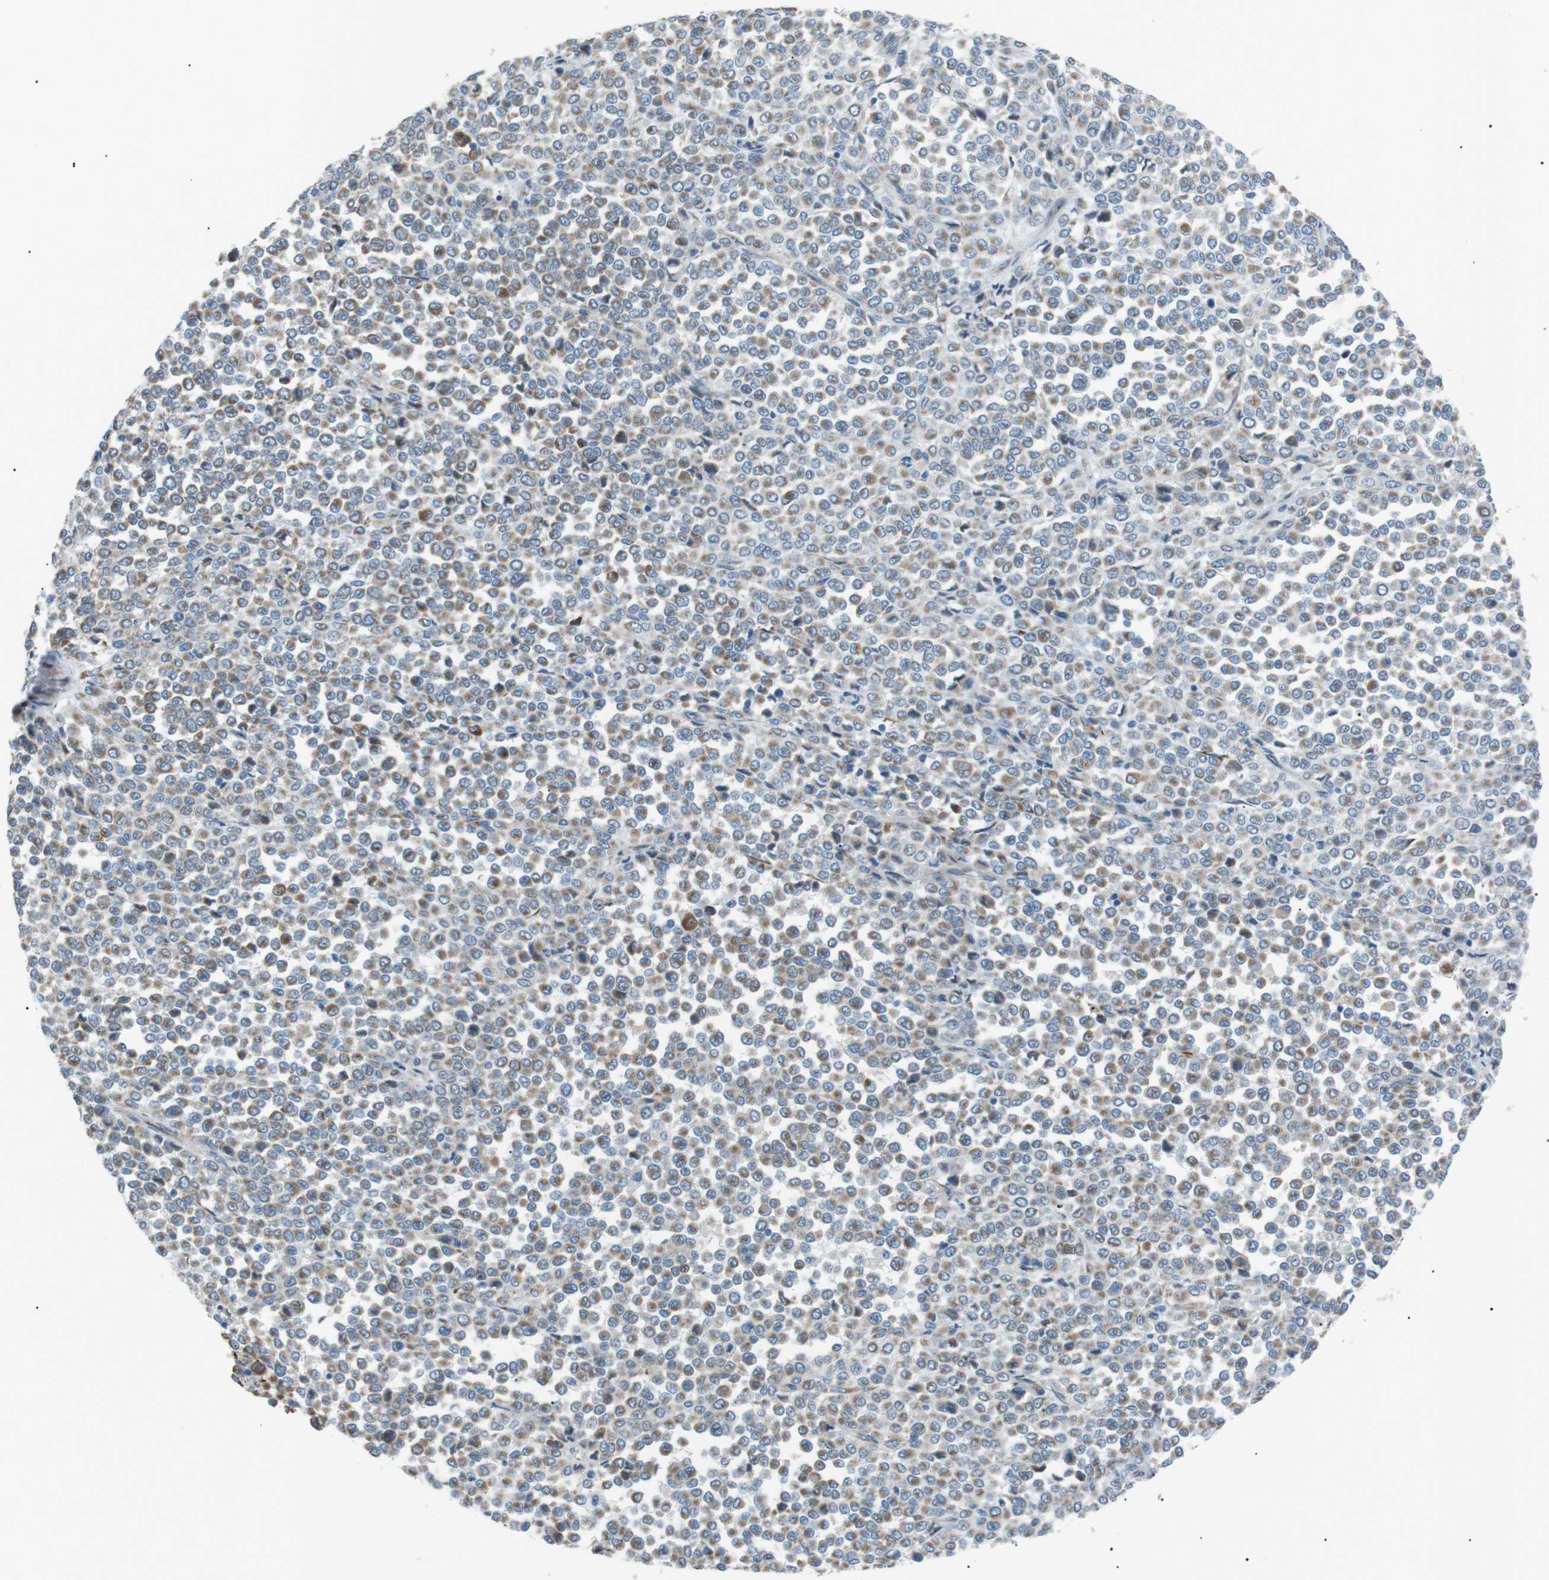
{"staining": {"intensity": "weak", "quantity": ">75%", "location": "cytoplasmic/membranous"}, "tissue": "melanoma", "cell_type": "Tumor cells", "image_type": "cancer", "snomed": [{"axis": "morphology", "description": "Malignant melanoma, Metastatic site"}, {"axis": "topography", "description": "Pancreas"}], "caption": "Human malignant melanoma (metastatic site) stained with a protein marker shows weak staining in tumor cells.", "gene": "MTARC2", "patient": {"sex": "female", "age": 30}}